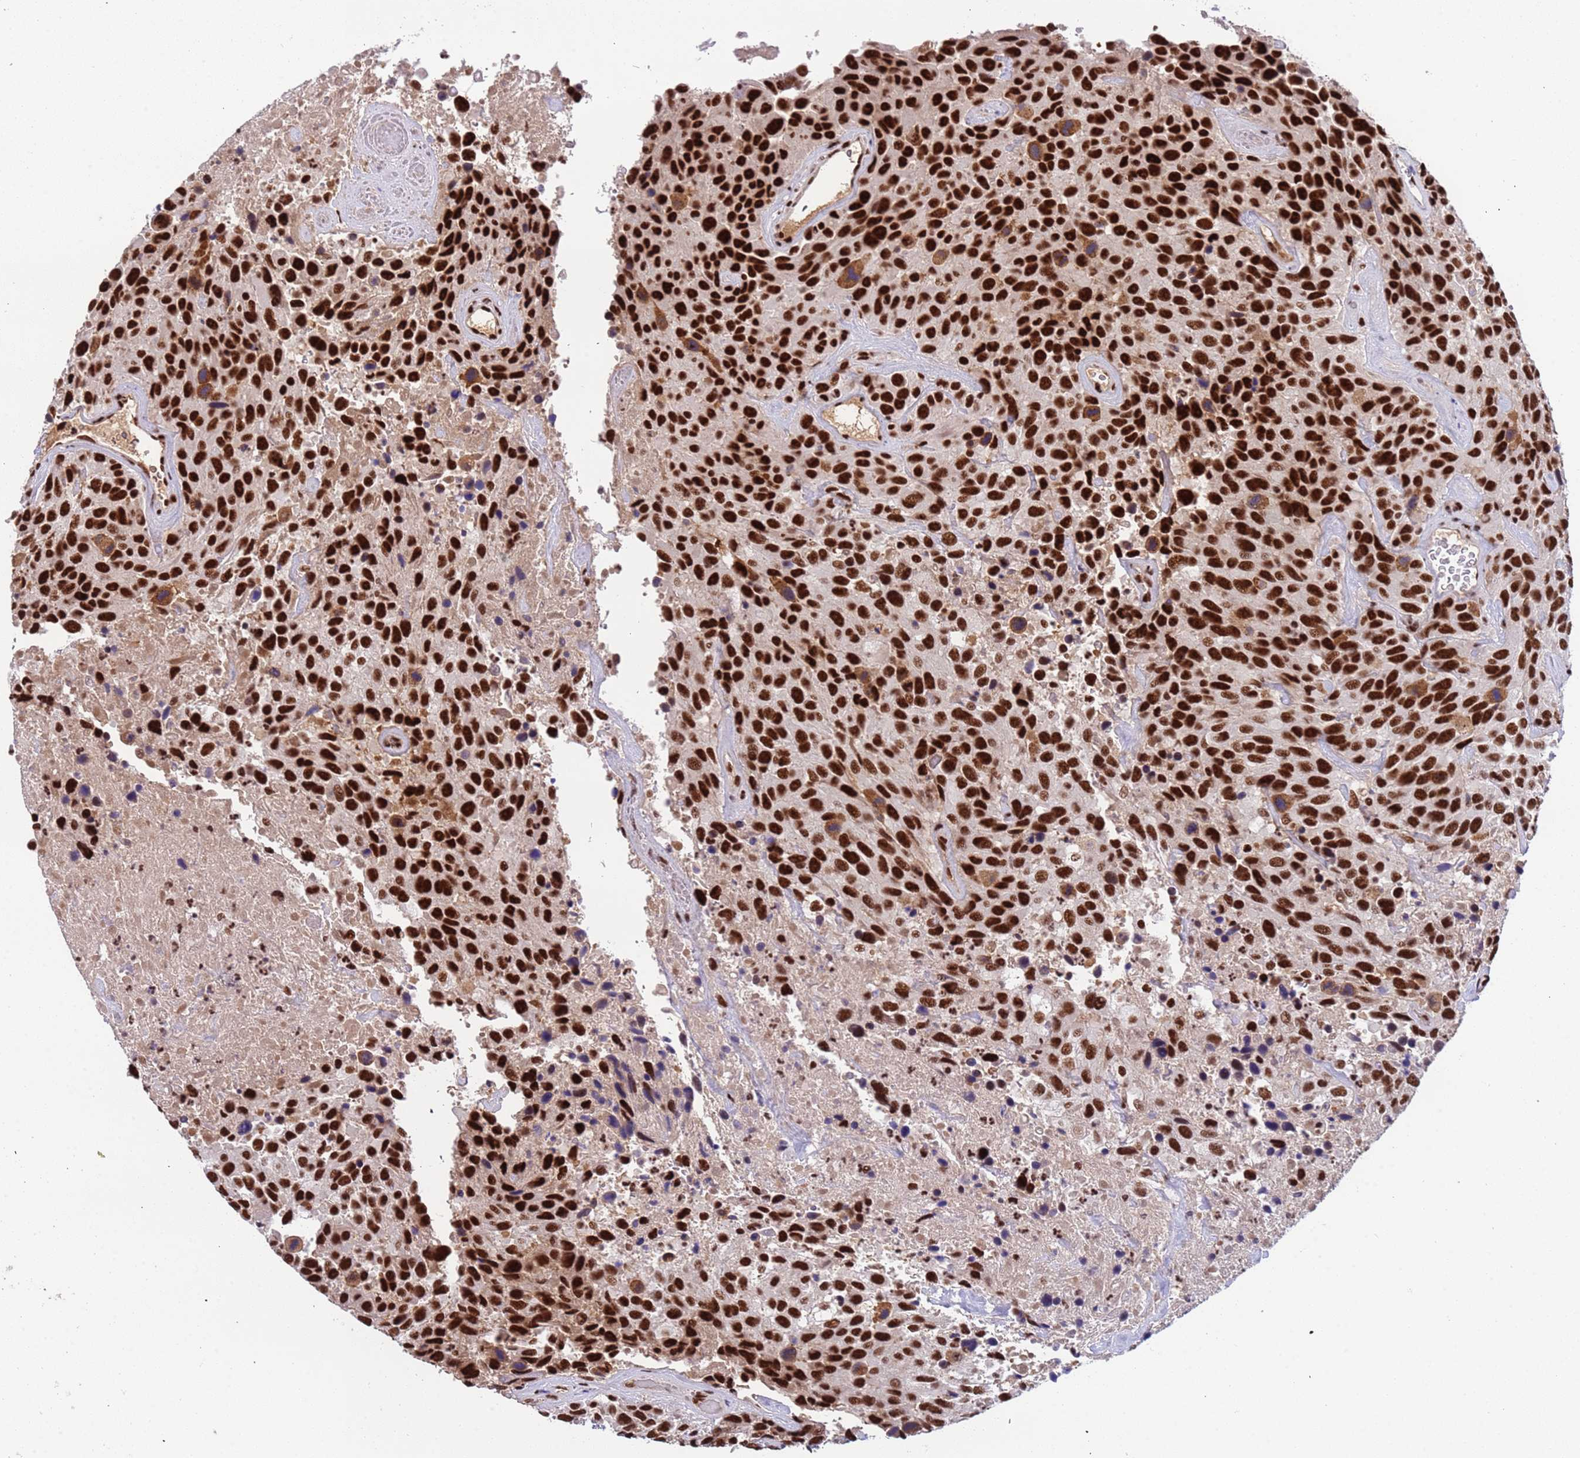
{"staining": {"intensity": "strong", "quantity": ">75%", "location": "nuclear"}, "tissue": "urothelial cancer", "cell_type": "Tumor cells", "image_type": "cancer", "snomed": [{"axis": "morphology", "description": "Urothelial carcinoma, High grade"}, {"axis": "topography", "description": "Urinary bladder"}], "caption": "Approximately >75% of tumor cells in urothelial cancer exhibit strong nuclear protein positivity as visualized by brown immunohistochemical staining.", "gene": "SRRT", "patient": {"sex": "female", "age": 70}}